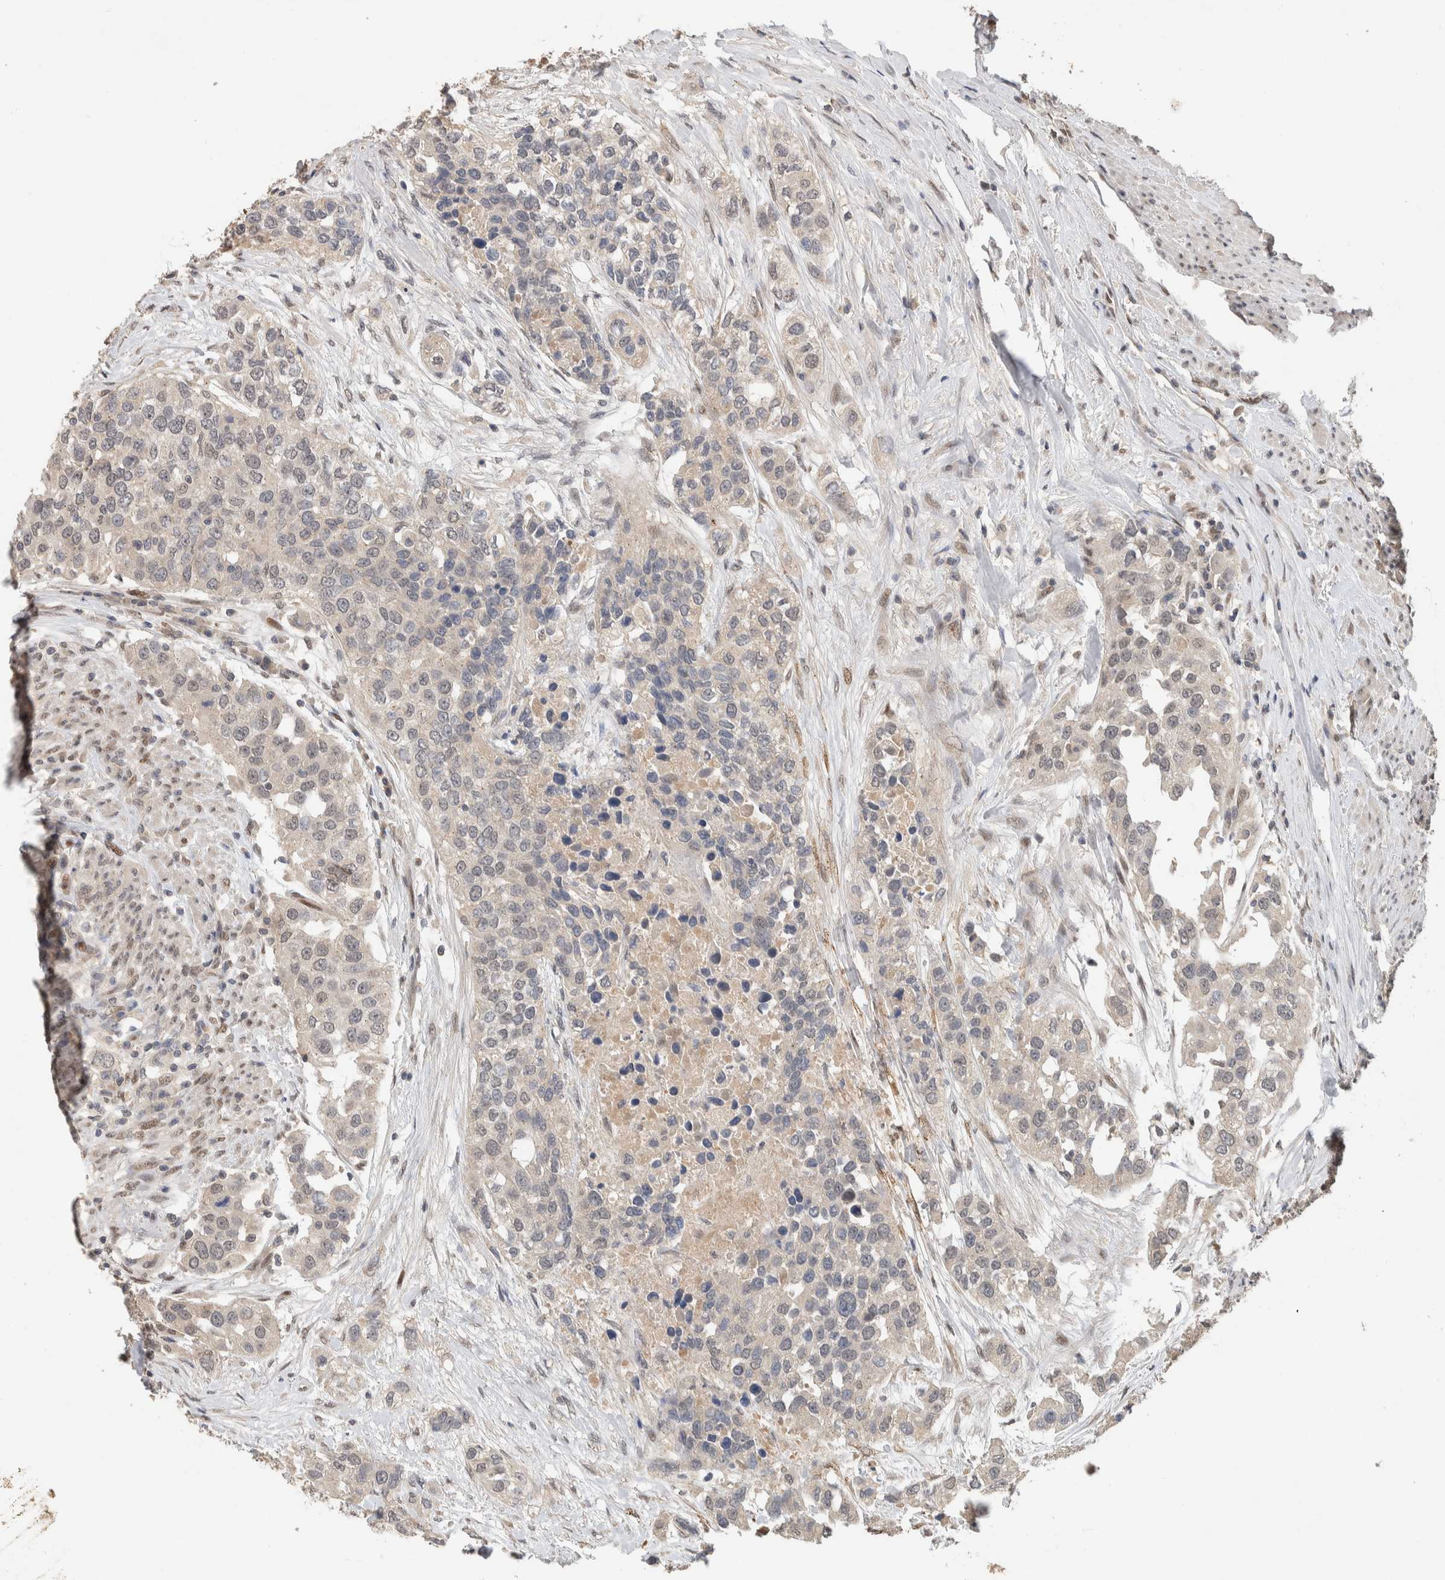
{"staining": {"intensity": "negative", "quantity": "none", "location": "none"}, "tissue": "urothelial cancer", "cell_type": "Tumor cells", "image_type": "cancer", "snomed": [{"axis": "morphology", "description": "Urothelial carcinoma, High grade"}, {"axis": "topography", "description": "Urinary bladder"}], "caption": "Tumor cells are negative for protein expression in human urothelial cancer. (Brightfield microscopy of DAB immunohistochemistry at high magnification).", "gene": "CYSRT1", "patient": {"sex": "female", "age": 80}}